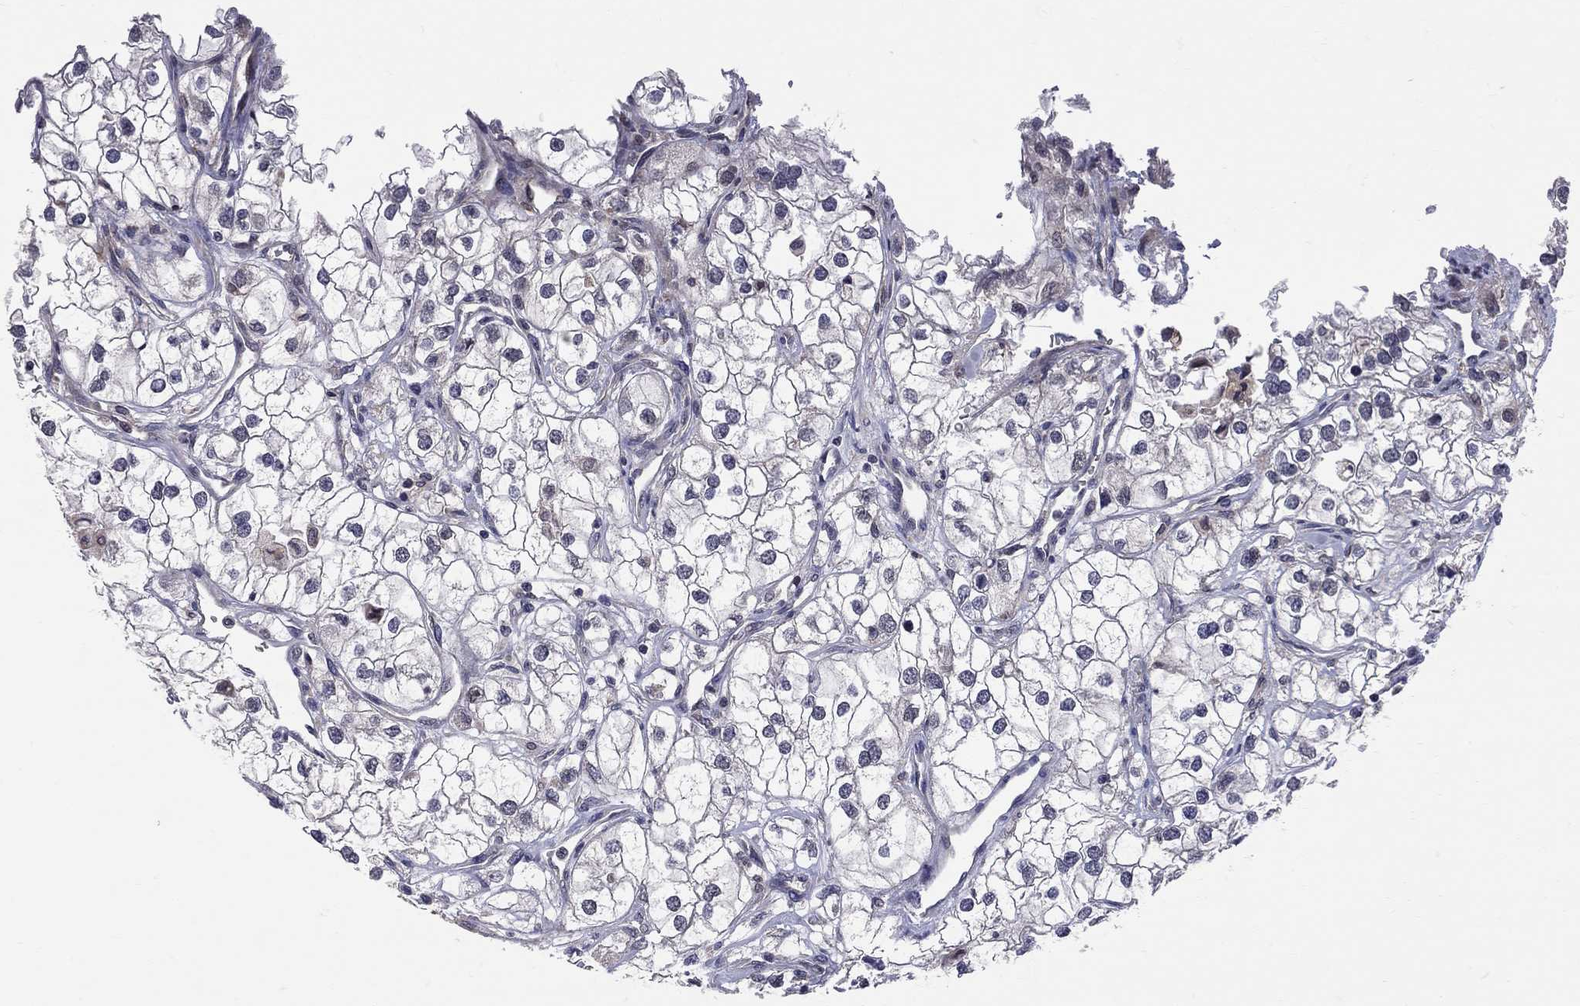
{"staining": {"intensity": "negative", "quantity": "none", "location": "none"}, "tissue": "renal cancer", "cell_type": "Tumor cells", "image_type": "cancer", "snomed": [{"axis": "morphology", "description": "Adenocarcinoma, NOS"}, {"axis": "topography", "description": "Kidney"}], "caption": "This histopathology image is of adenocarcinoma (renal) stained with IHC to label a protein in brown with the nuclei are counter-stained blue. There is no staining in tumor cells.", "gene": "CNOT11", "patient": {"sex": "male", "age": 59}}